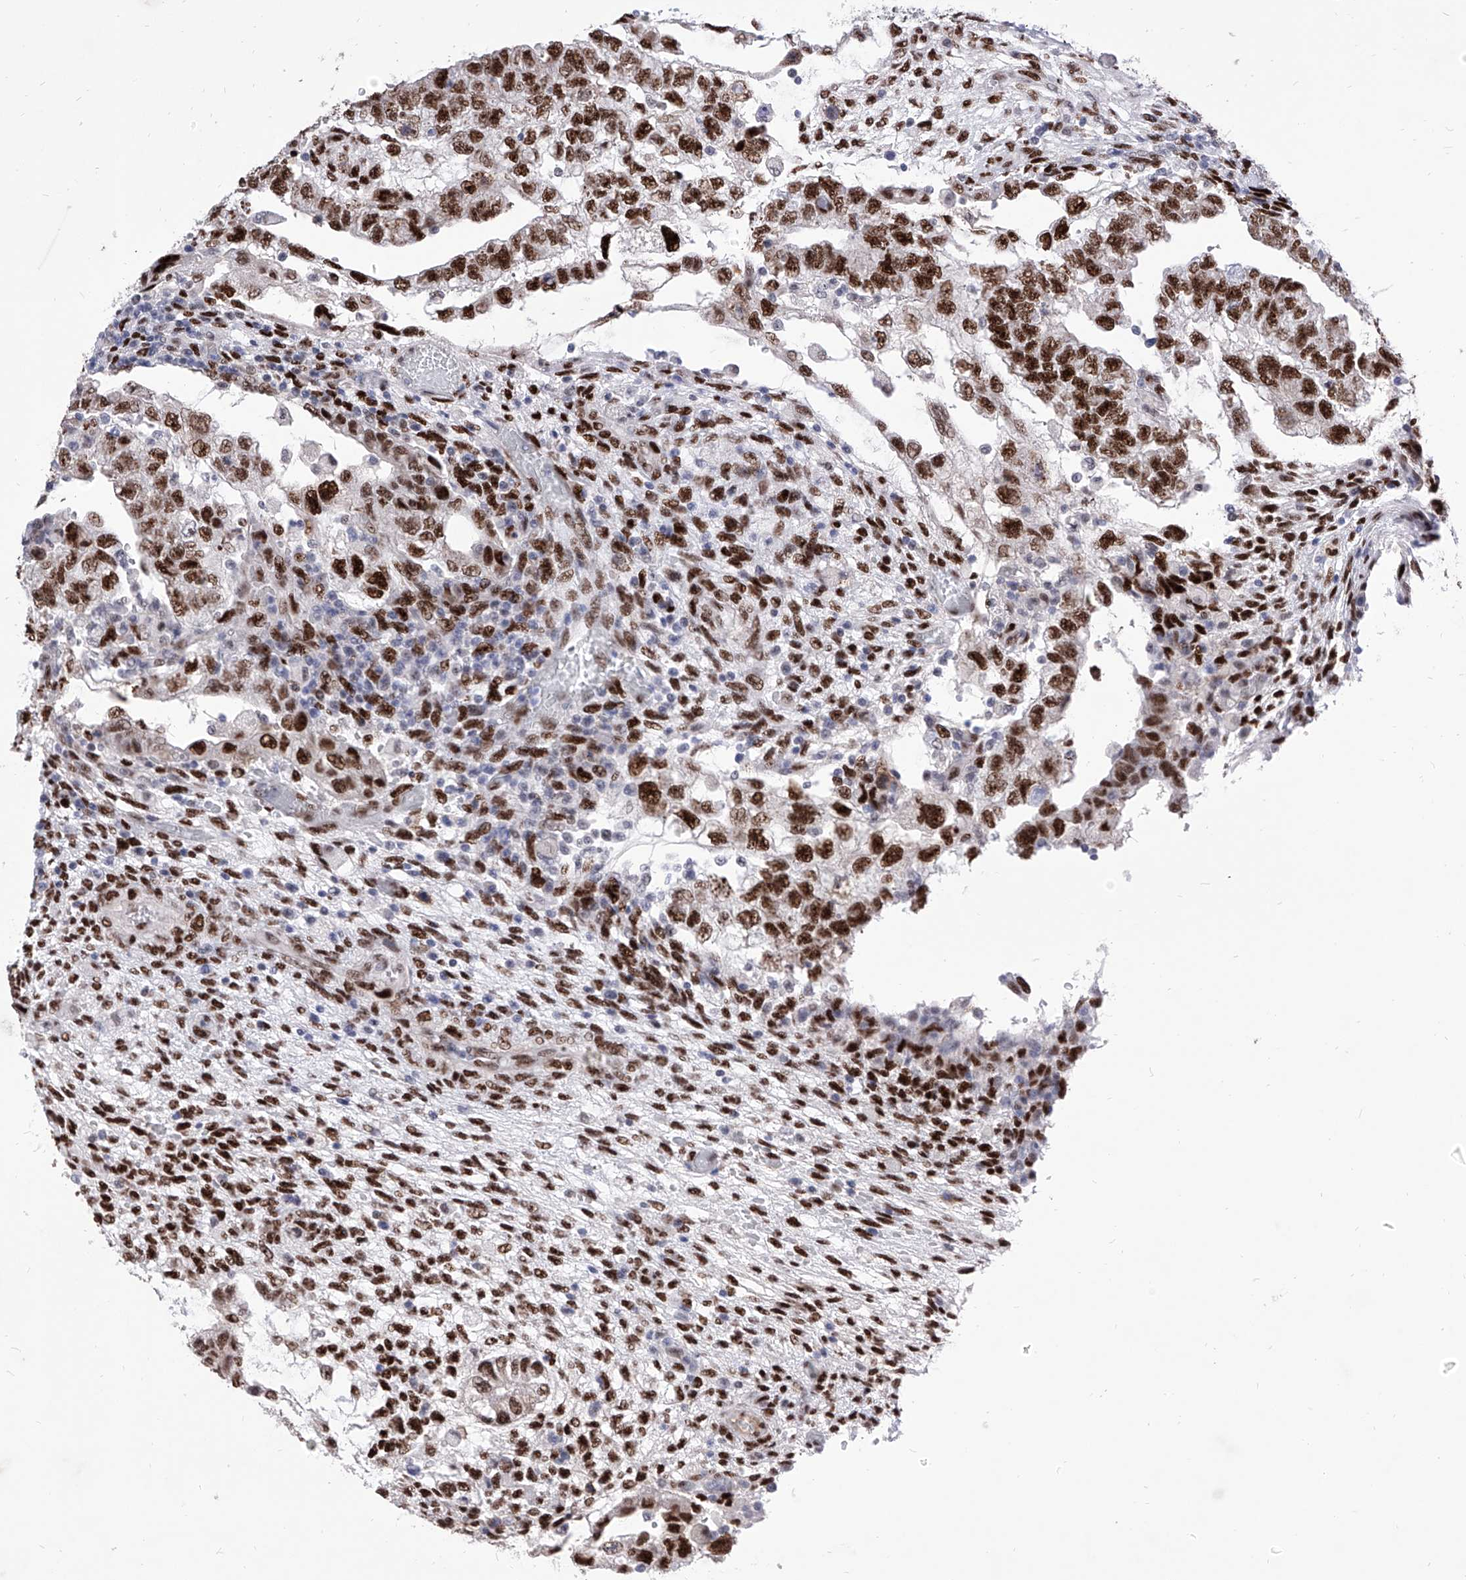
{"staining": {"intensity": "strong", "quantity": ">75%", "location": "nuclear"}, "tissue": "testis cancer", "cell_type": "Tumor cells", "image_type": "cancer", "snomed": [{"axis": "morphology", "description": "Carcinoma, Embryonal, NOS"}, {"axis": "topography", "description": "Testis"}], "caption": "Protein expression analysis of human embryonal carcinoma (testis) reveals strong nuclear expression in about >75% of tumor cells. (IHC, brightfield microscopy, high magnification).", "gene": "ATN1", "patient": {"sex": "male", "age": 36}}